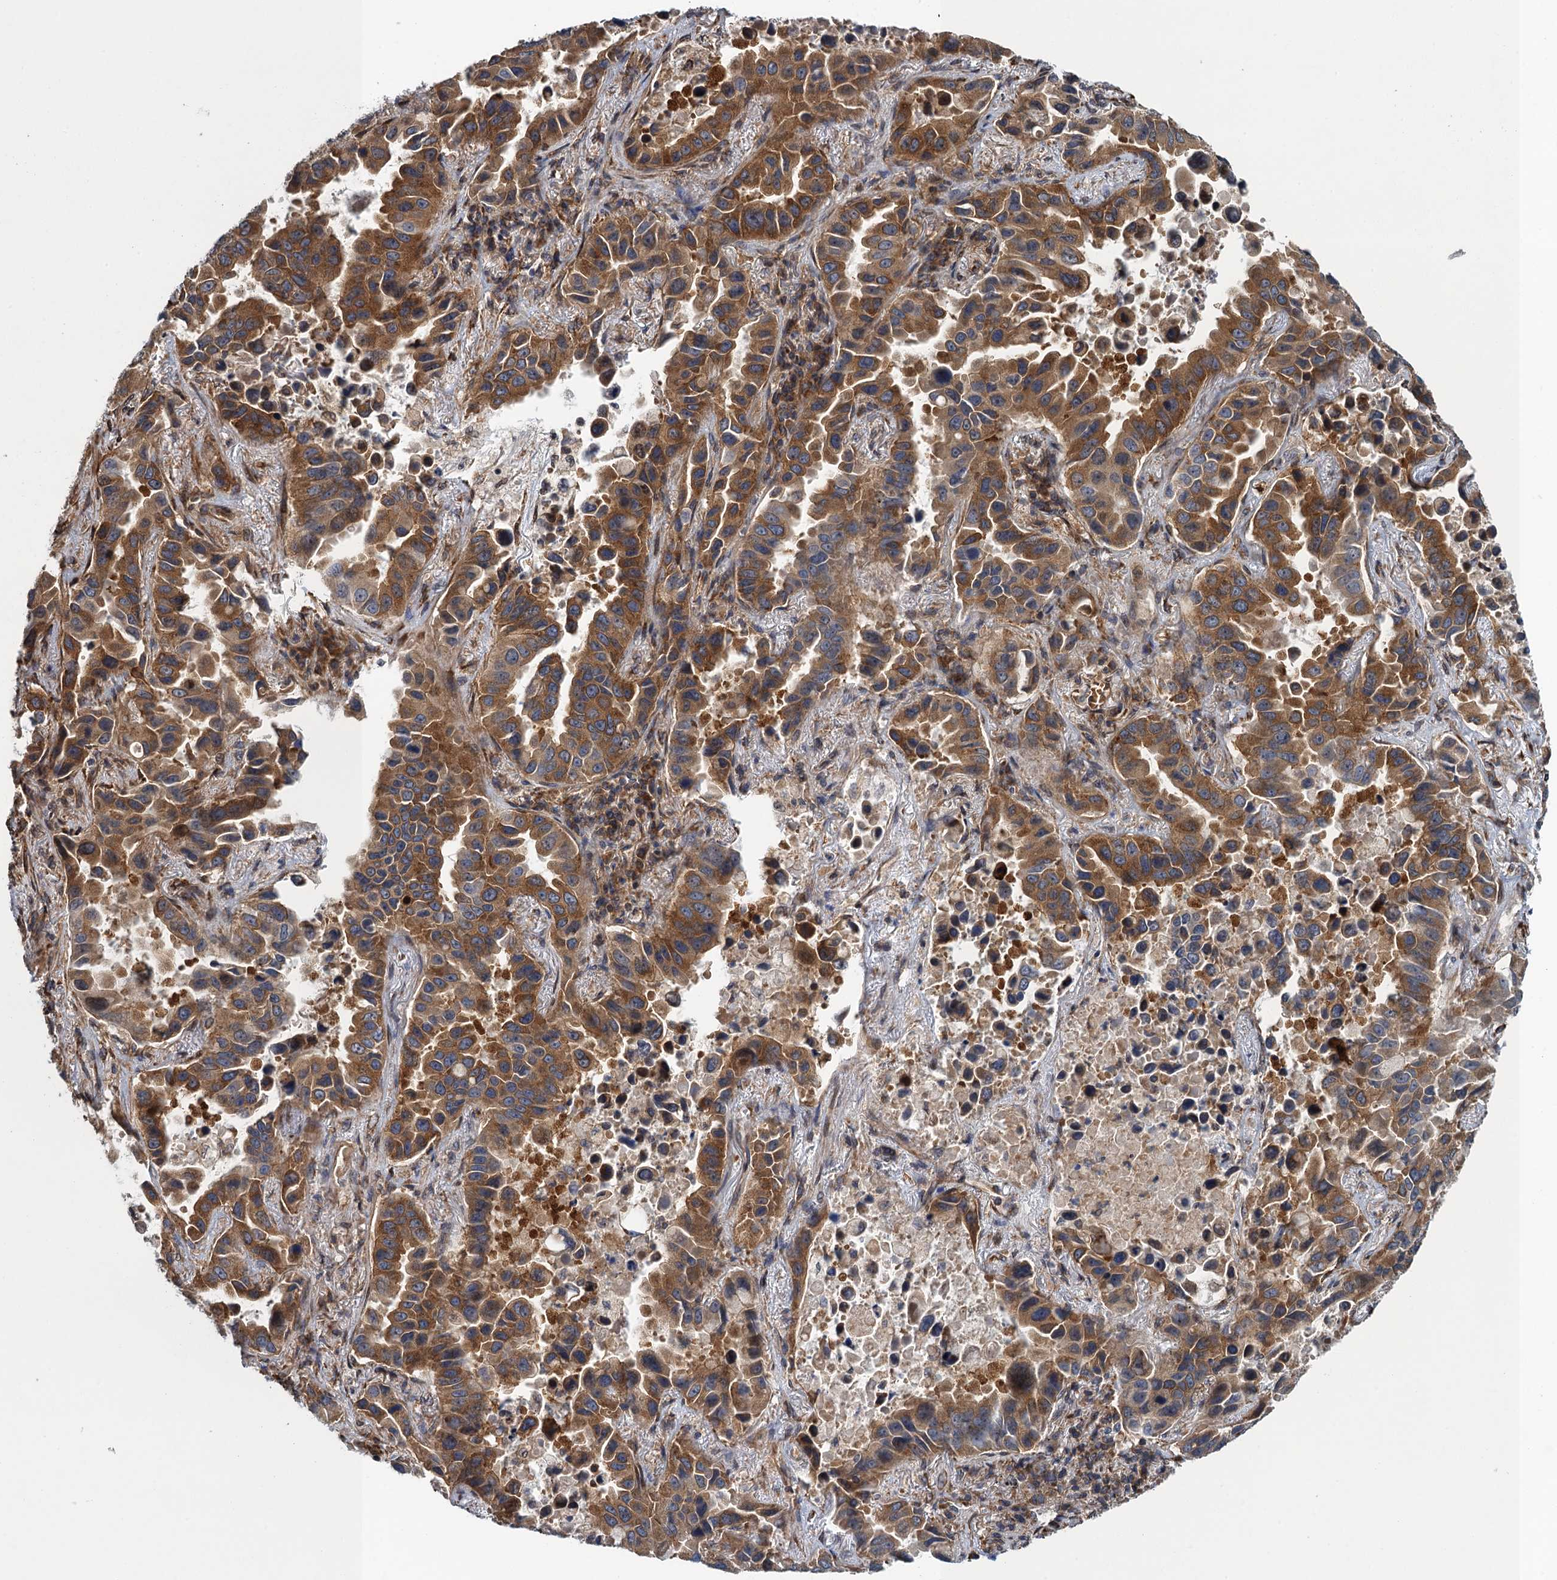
{"staining": {"intensity": "strong", "quantity": ">75%", "location": "cytoplasmic/membranous"}, "tissue": "lung cancer", "cell_type": "Tumor cells", "image_type": "cancer", "snomed": [{"axis": "morphology", "description": "Adenocarcinoma, NOS"}, {"axis": "topography", "description": "Lung"}], "caption": "A high amount of strong cytoplasmic/membranous staining is appreciated in approximately >75% of tumor cells in adenocarcinoma (lung) tissue. (DAB (3,3'-diaminobenzidine) IHC with brightfield microscopy, high magnification).", "gene": "MDM1", "patient": {"sex": "male", "age": 64}}